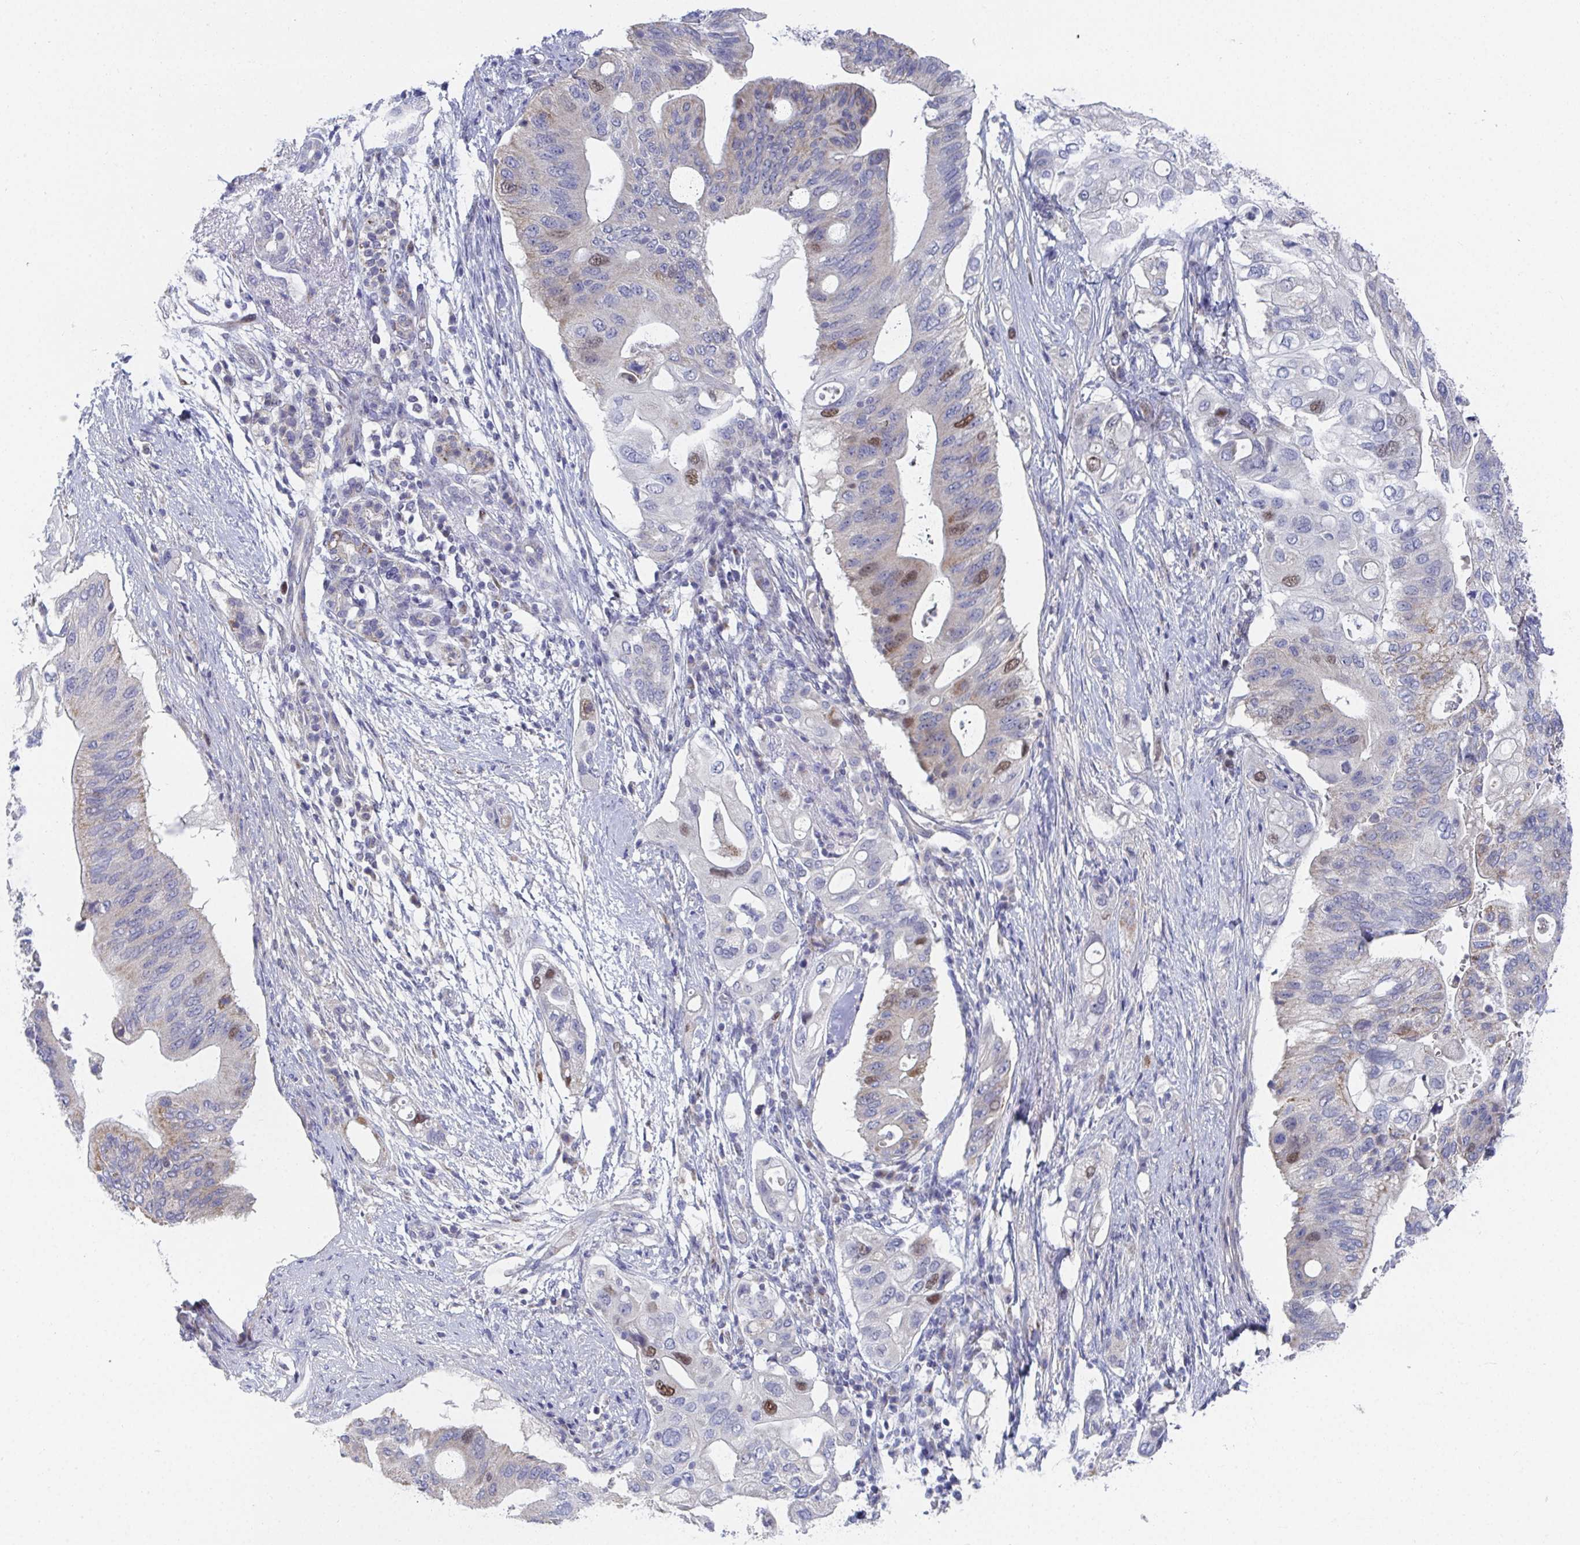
{"staining": {"intensity": "moderate", "quantity": "<25%", "location": "nuclear"}, "tissue": "pancreatic cancer", "cell_type": "Tumor cells", "image_type": "cancer", "snomed": [{"axis": "morphology", "description": "Adenocarcinoma, NOS"}, {"axis": "topography", "description": "Pancreas"}], "caption": "Adenocarcinoma (pancreatic) stained with a protein marker exhibits moderate staining in tumor cells.", "gene": "ATP5F1C", "patient": {"sex": "female", "age": 72}}